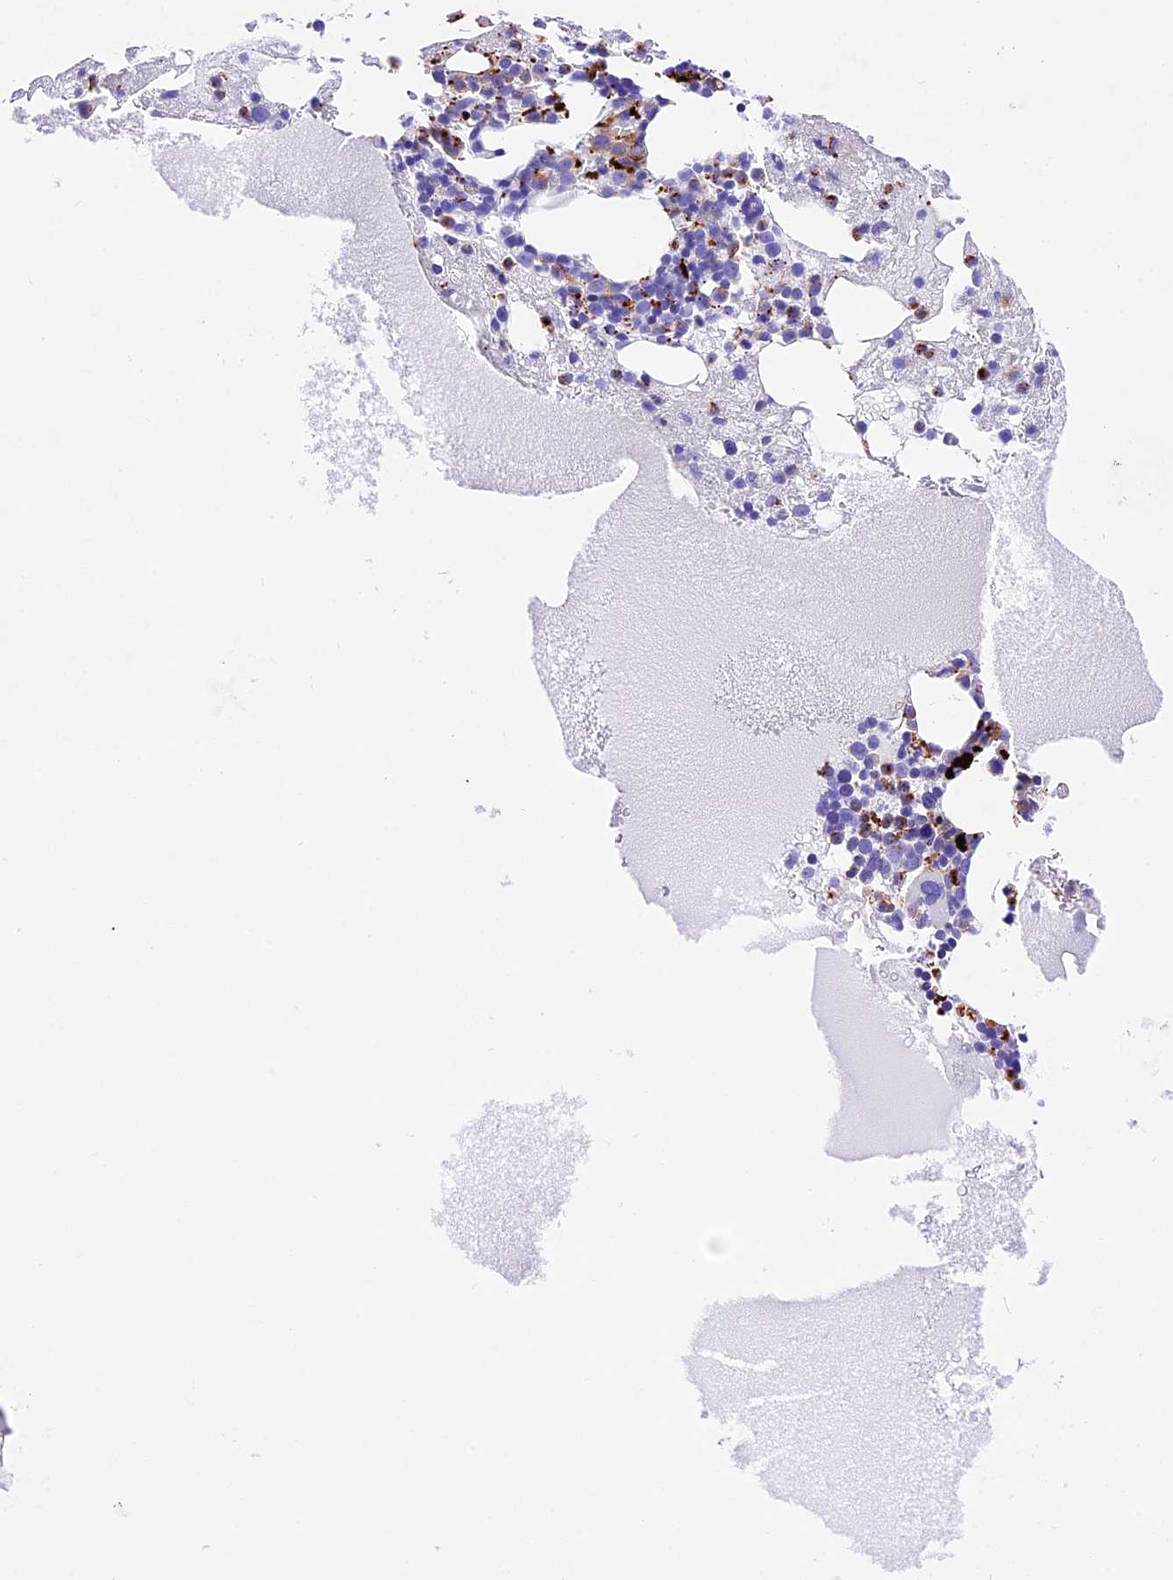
{"staining": {"intensity": "strong", "quantity": "25%-75%", "location": "cytoplasmic/membranous"}, "tissue": "bone marrow", "cell_type": "Hematopoietic cells", "image_type": "normal", "snomed": [{"axis": "morphology", "description": "Normal tissue, NOS"}, {"axis": "topography", "description": "Bone marrow"}], "caption": "Immunohistochemical staining of normal bone marrow displays 25%-75% levels of strong cytoplasmic/membranous protein expression in about 25%-75% of hematopoietic cells. Nuclei are stained in blue.", "gene": "PSG11", "patient": {"sex": "male", "age": 61}}